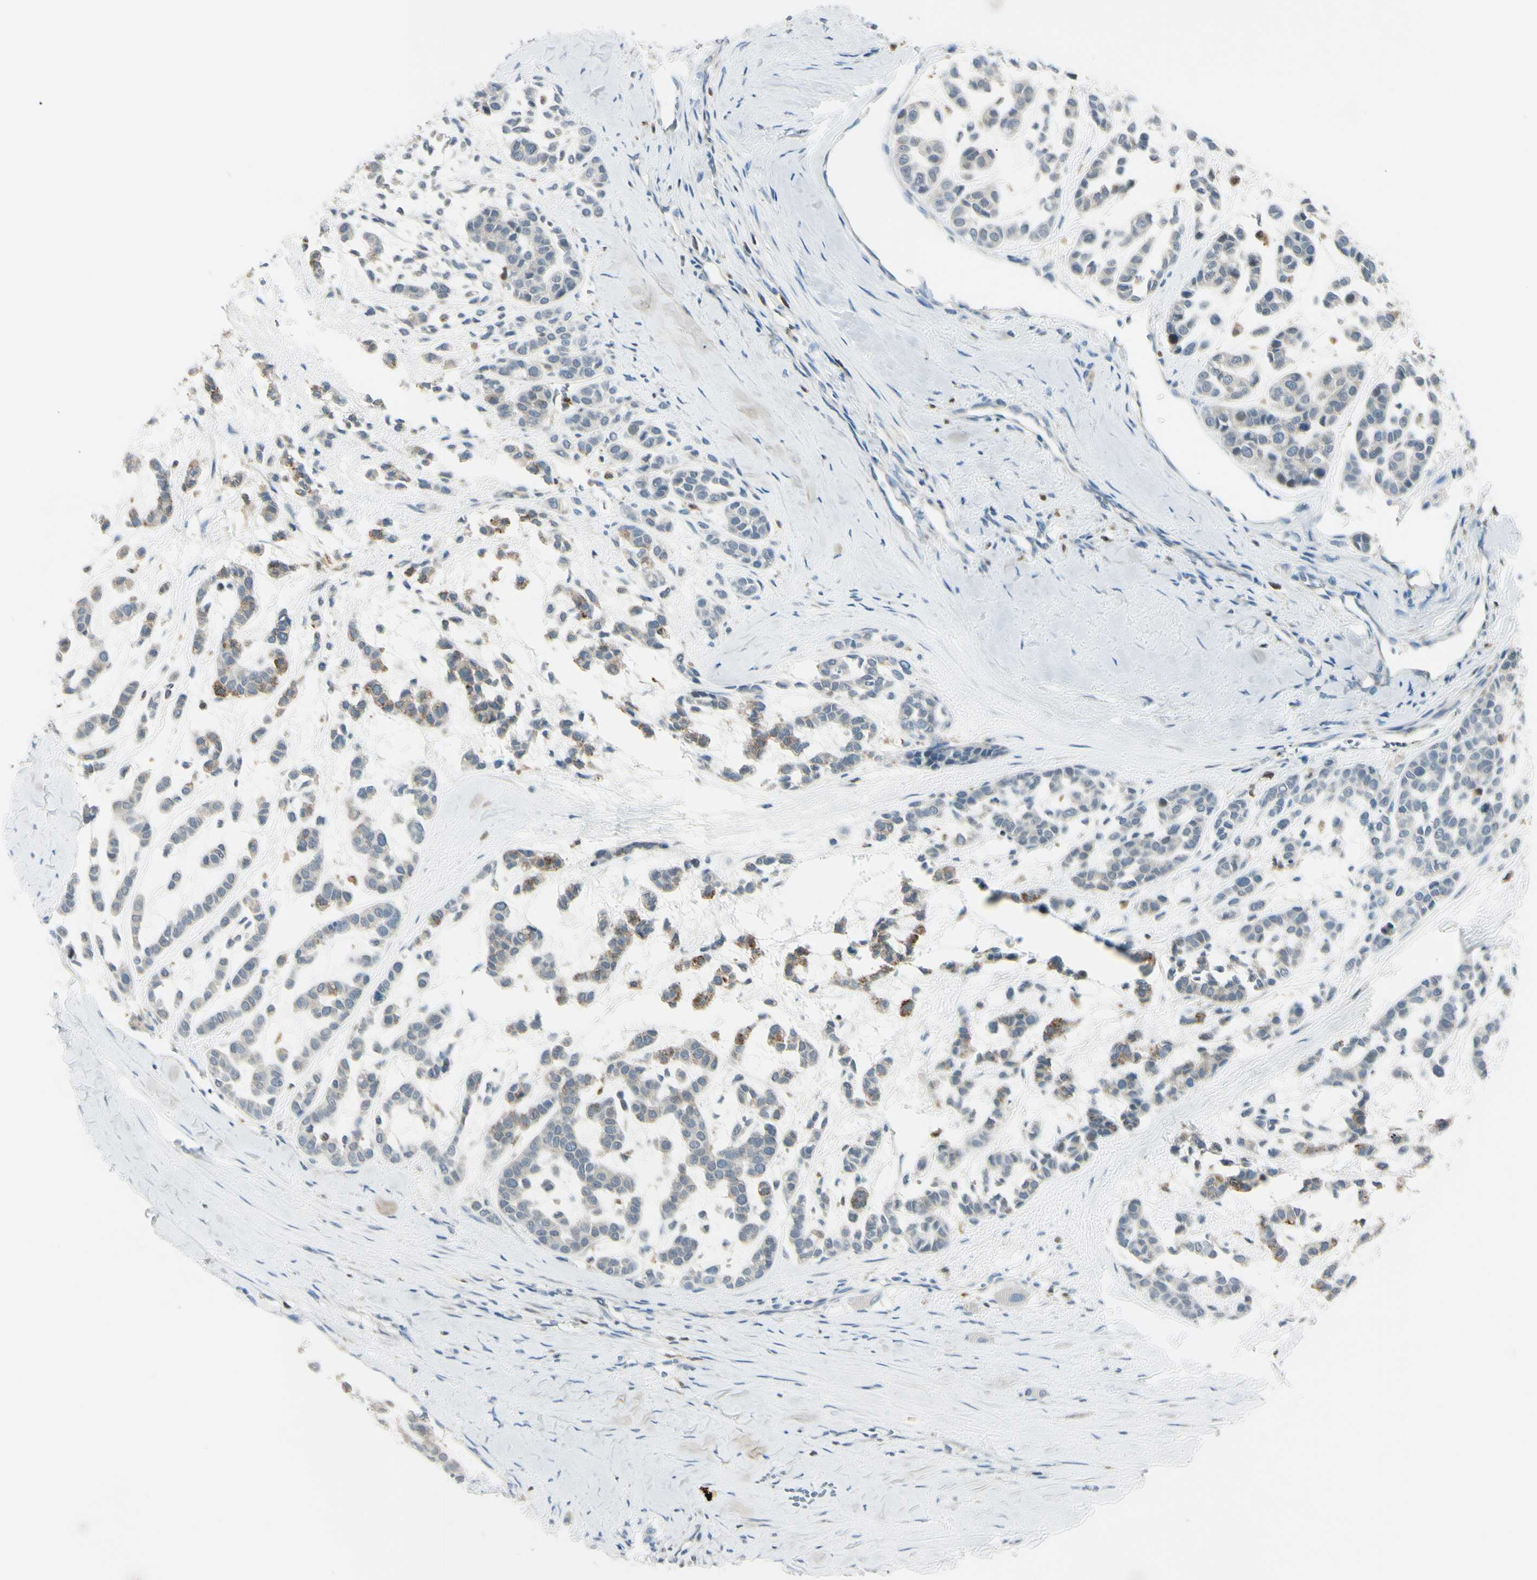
{"staining": {"intensity": "moderate", "quantity": "25%-75%", "location": "cytoplasmic/membranous"}, "tissue": "head and neck cancer", "cell_type": "Tumor cells", "image_type": "cancer", "snomed": [{"axis": "morphology", "description": "Adenocarcinoma, NOS"}, {"axis": "morphology", "description": "Adenoma, NOS"}, {"axis": "topography", "description": "Head-Neck"}], "caption": "Approximately 25%-75% of tumor cells in head and neck adenocarcinoma show moderate cytoplasmic/membranous protein positivity as visualized by brown immunohistochemical staining.", "gene": "CYRIB", "patient": {"sex": "female", "age": 55}}